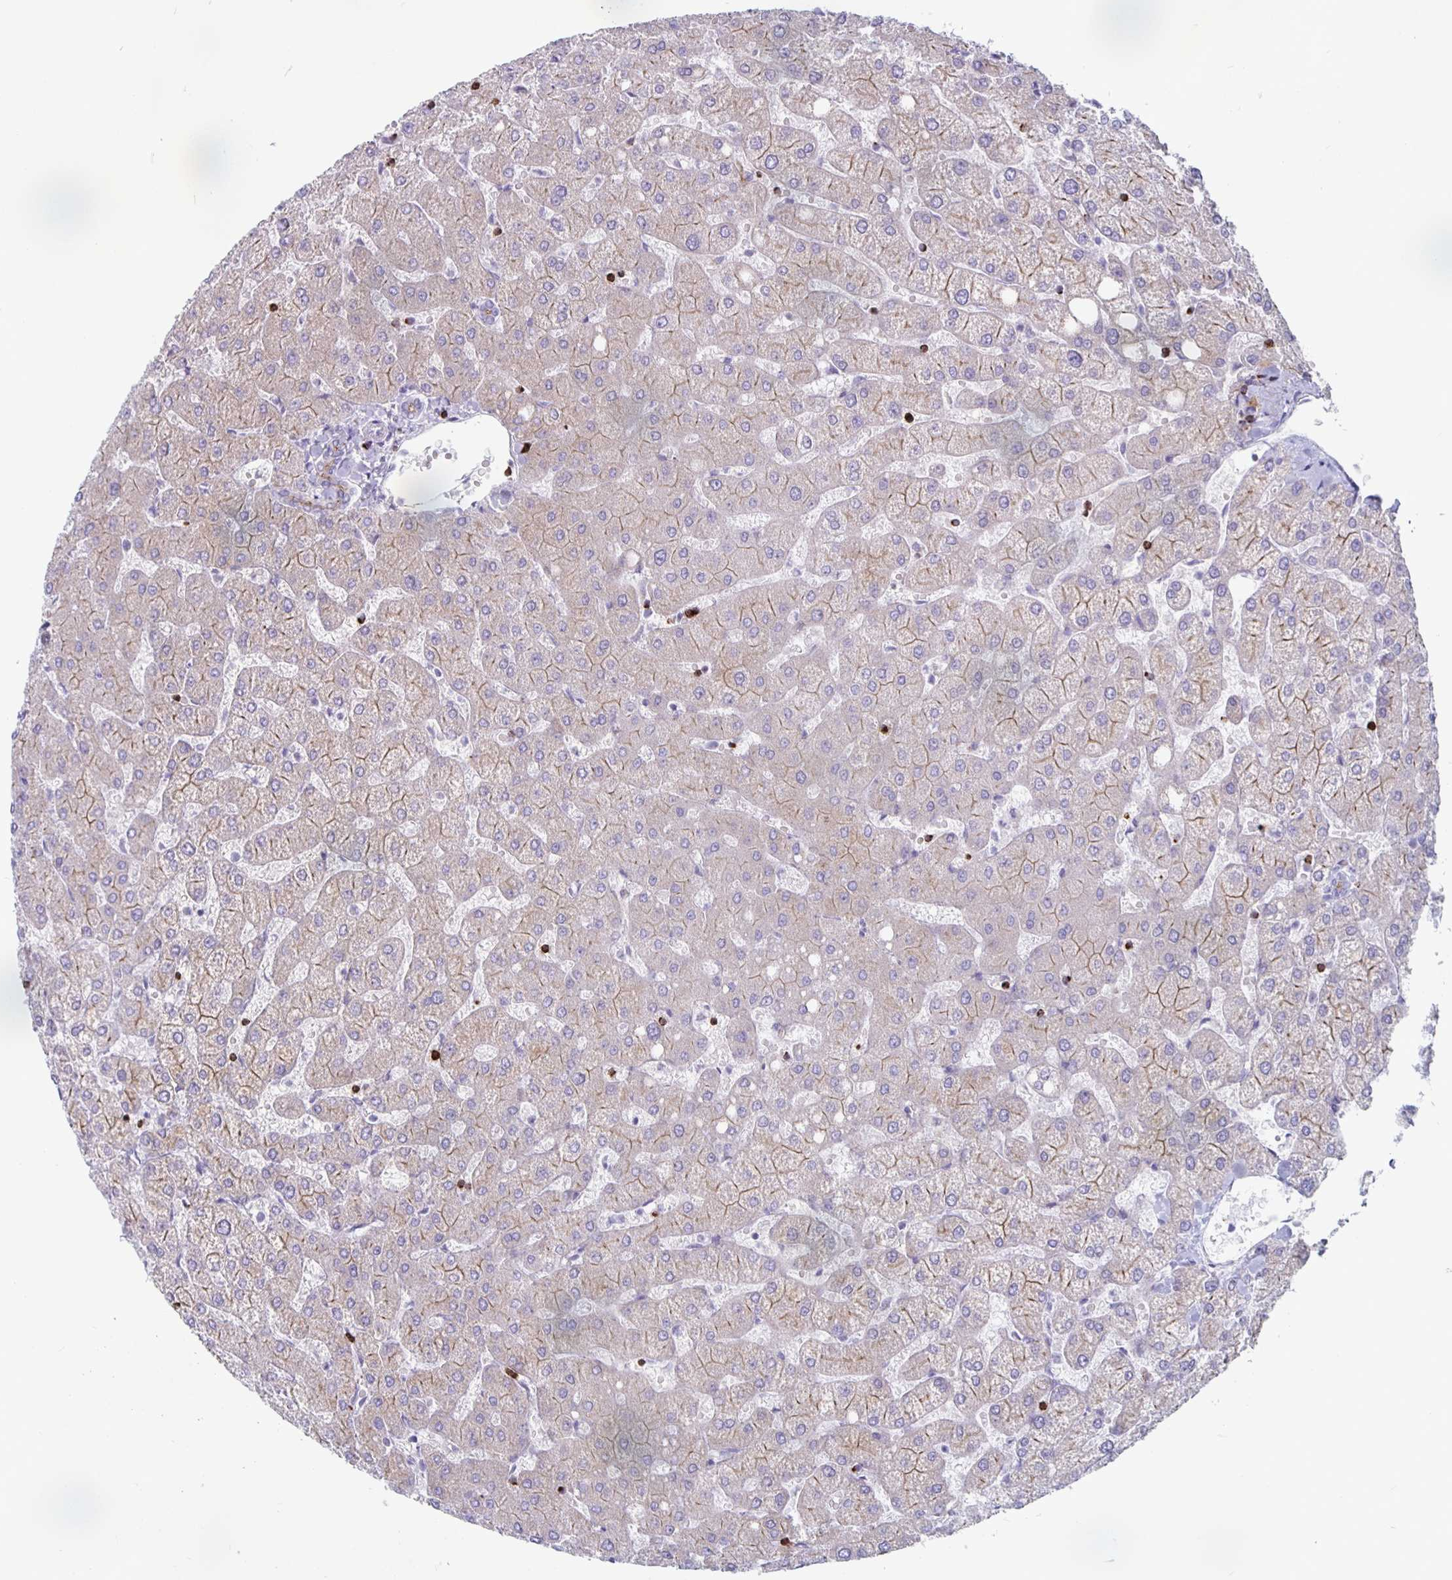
{"staining": {"intensity": "weak", "quantity": "<25%", "location": "cytoplasmic/membranous"}, "tissue": "liver", "cell_type": "Cholangiocytes", "image_type": "normal", "snomed": [{"axis": "morphology", "description": "Normal tissue, NOS"}, {"axis": "topography", "description": "Liver"}], "caption": "Immunohistochemistry (IHC) of unremarkable liver displays no expression in cholangiocytes.", "gene": "GZMK", "patient": {"sex": "female", "age": 54}}